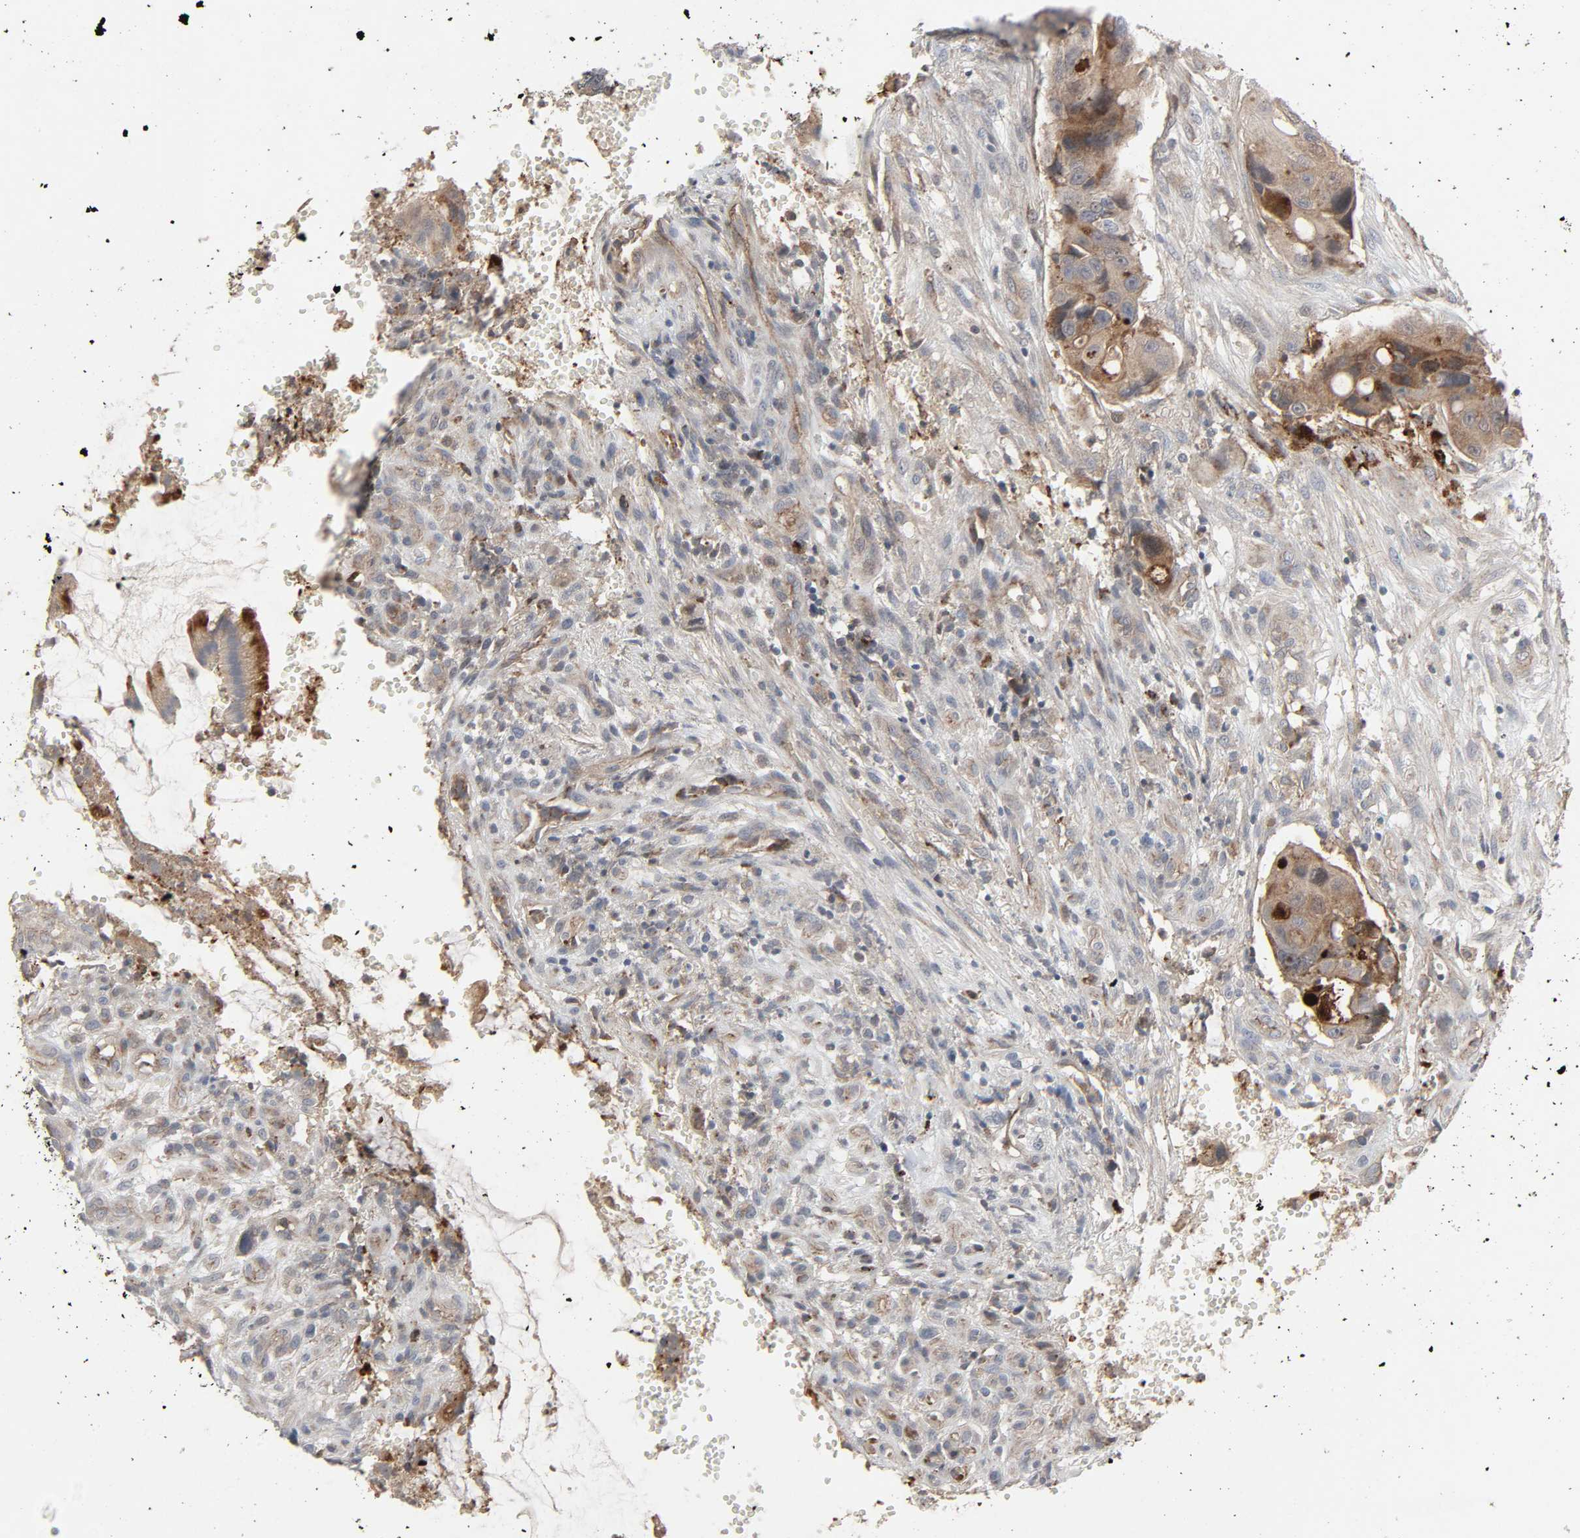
{"staining": {"intensity": "moderate", "quantity": ">75%", "location": "cytoplasmic/membranous"}, "tissue": "colorectal cancer", "cell_type": "Tumor cells", "image_type": "cancer", "snomed": [{"axis": "morphology", "description": "Adenocarcinoma, NOS"}, {"axis": "topography", "description": "Colon"}], "caption": "Approximately >75% of tumor cells in human colorectal cancer show moderate cytoplasmic/membranous protein positivity as visualized by brown immunohistochemical staining.", "gene": "ADCY4", "patient": {"sex": "female", "age": 57}}